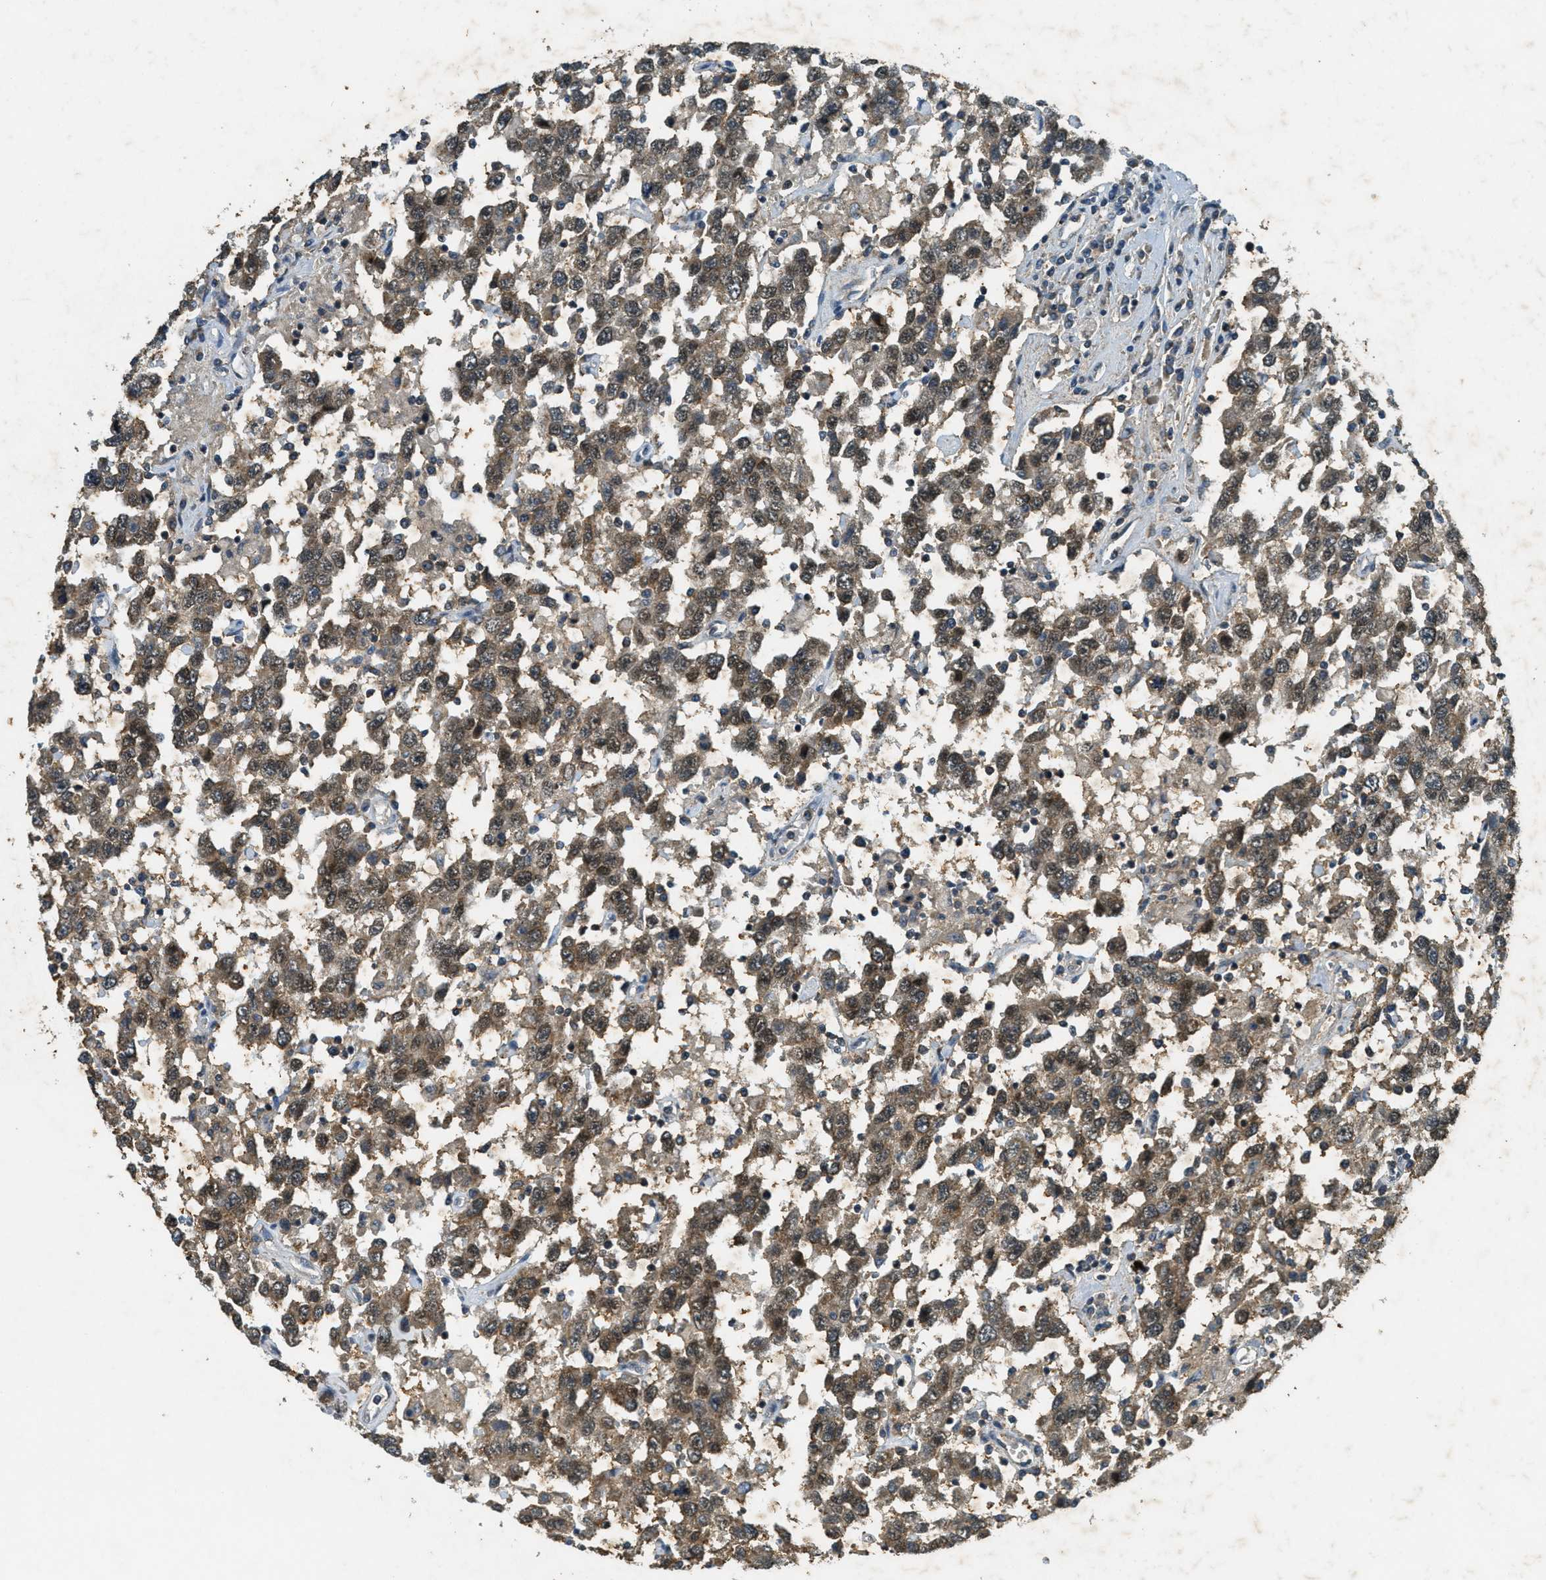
{"staining": {"intensity": "moderate", "quantity": ">75%", "location": "cytoplasmic/membranous,nuclear"}, "tissue": "testis cancer", "cell_type": "Tumor cells", "image_type": "cancer", "snomed": [{"axis": "morphology", "description": "Seminoma, NOS"}, {"axis": "topography", "description": "Testis"}], "caption": "The image reveals immunohistochemical staining of testis cancer (seminoma). There is moderate cytoplasmic/membranous and nuclear positivity is identified in approximately >75% of tumor cells. (DAB IHC with brightfield microscopy, high magnification).", "gene": "TCF20", "patient": {"sex": "male", "age": 41}}